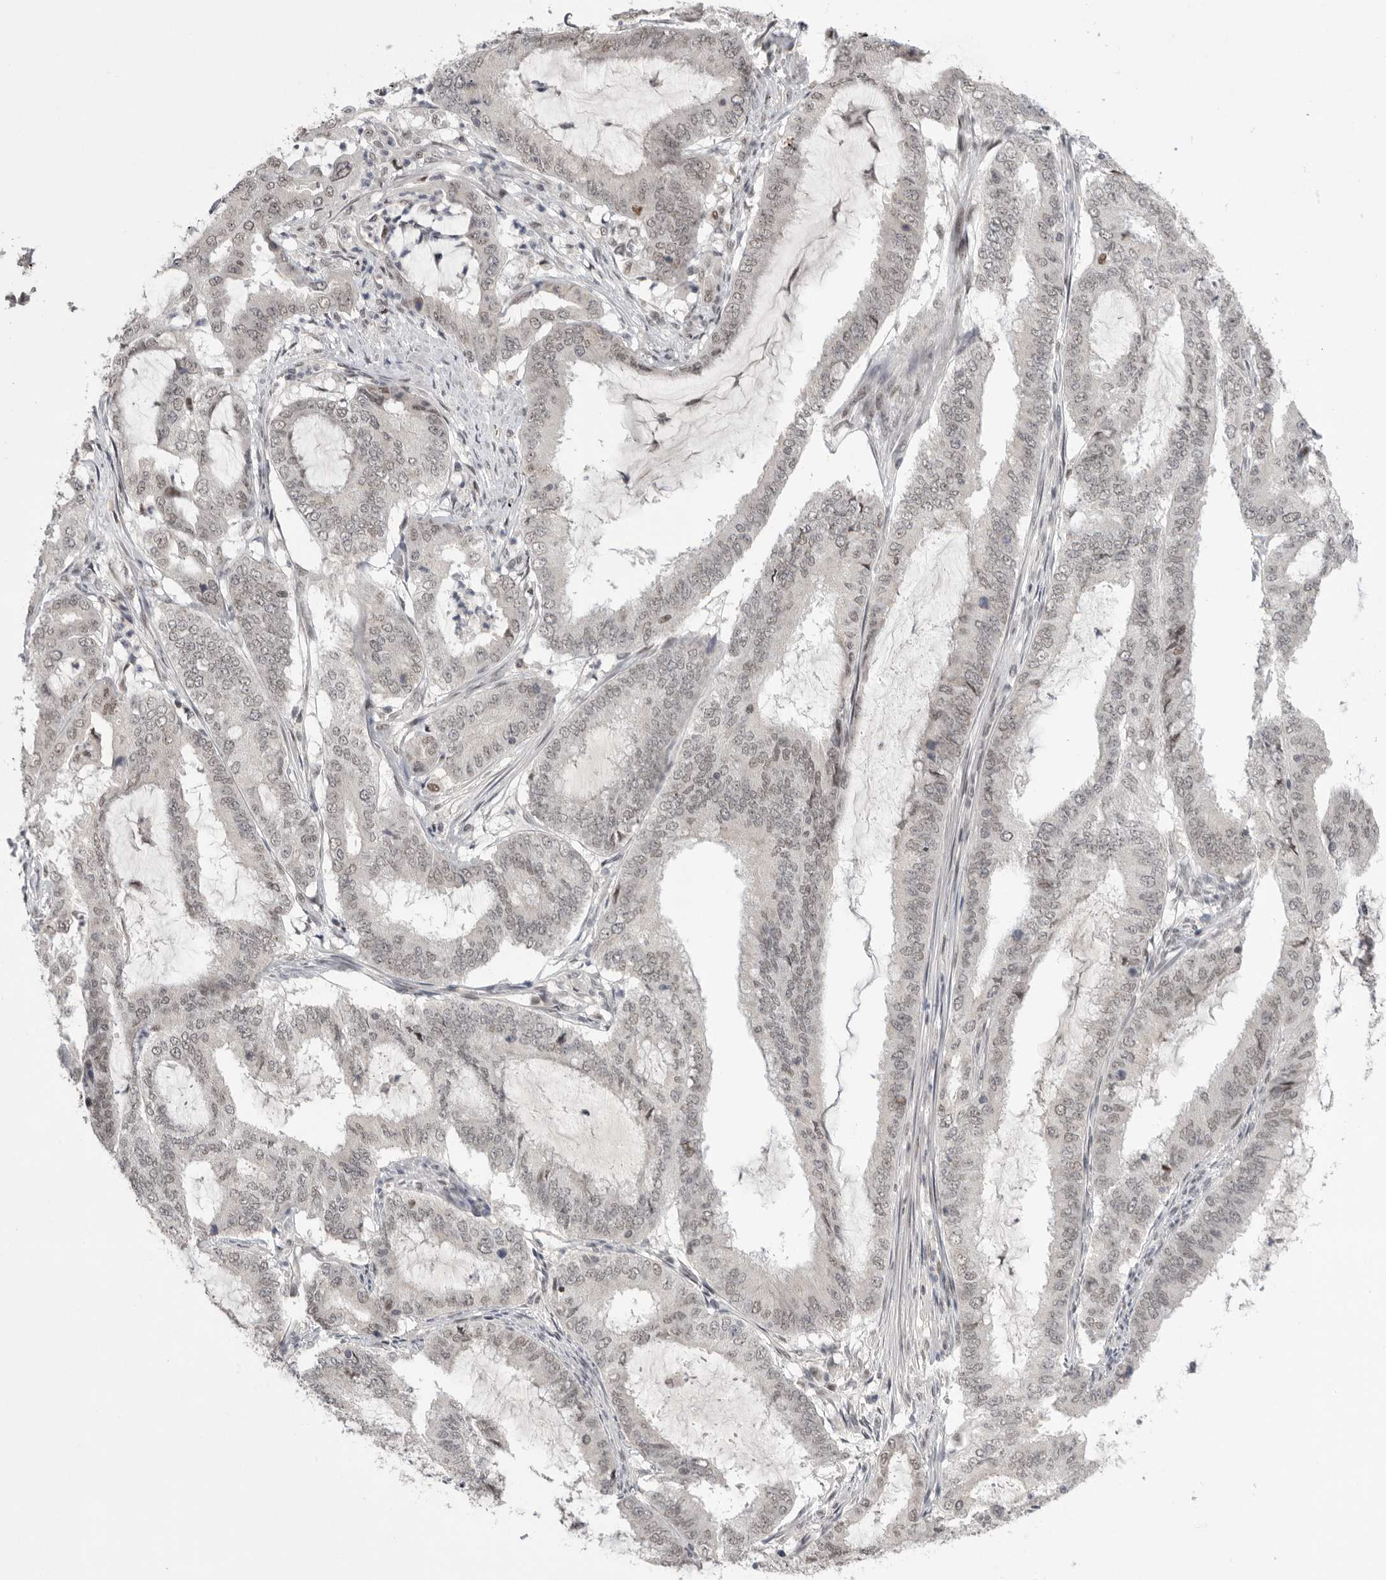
{"staining": {"intensity": "weak", "quantity": "25%-75%", "location": "nuclear"}, "tissue": "endometrial cancer", "cell_type": "Tumor cells", "image_type": "cancer", "snomed": [{"axis": "morphology", "description": "Adenocarcinoma, NOS"}, {"axis": "topography", "description": "Endometrium"}], "caption": "Protein staining by immunohistochemistry exhibits weak nuclear staining in about 25%-75% of tumor cells in endometrial cancer (adenocarcinoma). (Brightfield microscopy of DAB IHC at high magnification).", "gene": "POU5F1", "patient": {"sex": "female", "age": 51}}